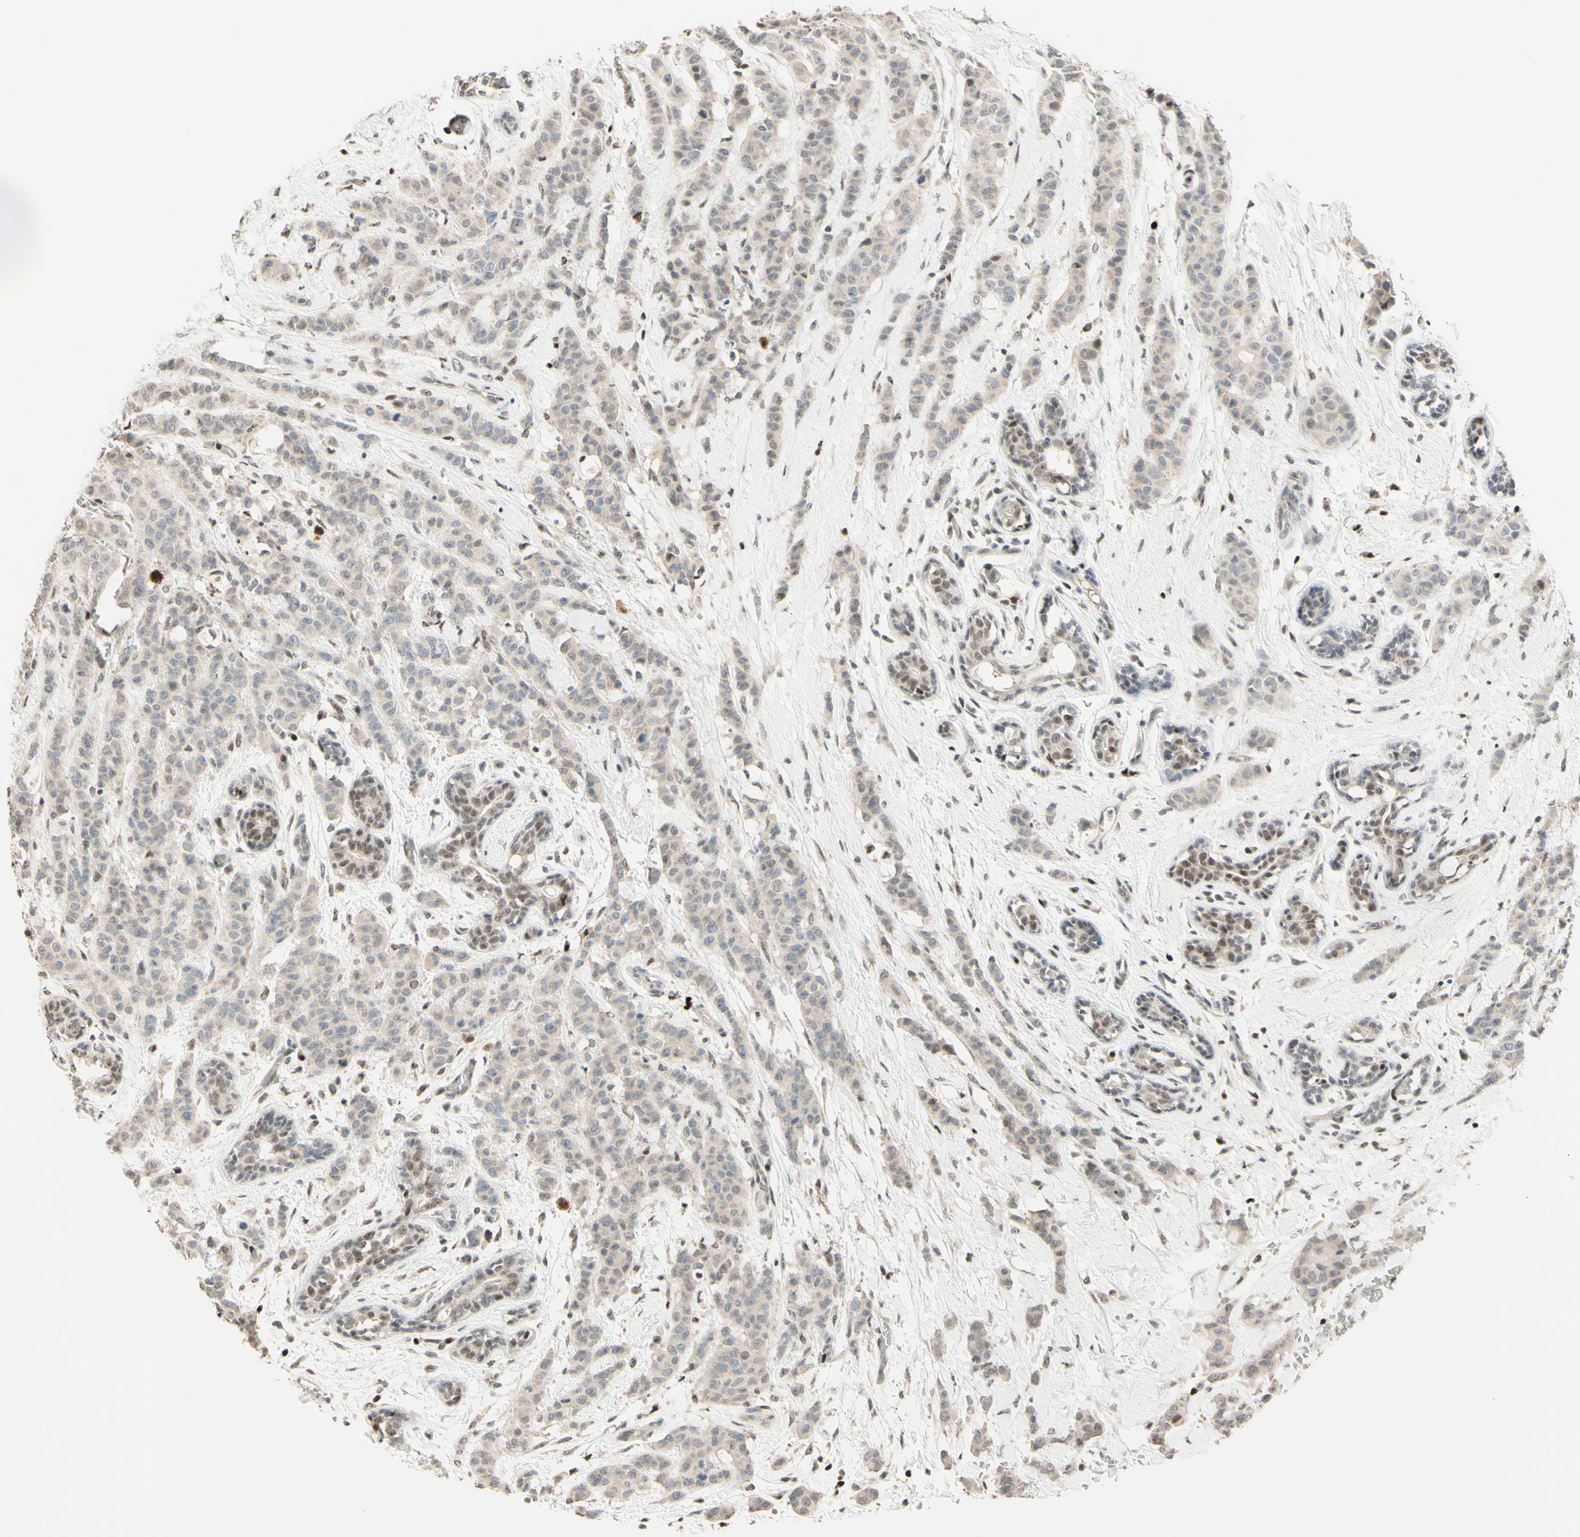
{"staining": {"intensity": "weak", "quantity": ">75%", "location": "cytoplasmic/membranous"}, "tissue": "breast cancer", "cell_type": "Tumor cells", "image_type": "cancer", "snomed": [{"axis": "morphology", "description": "Normal tissue, NOS"}, {"axis": "morphology", "description": "Duct carcinoma"}, {"axis": "topography", "description": "Breast"}], "caption": "Immunohistochemical staining of breast cancer (intraductal carcinoma) reveals weak cytoplasmic/membranous protein expression in about >75% of tumor cells. The protein of interest is shown in brown color, while the nuclei are stained blue.", "gene": "CDKL5", "patient": {"sex": "female", "age": 40}}